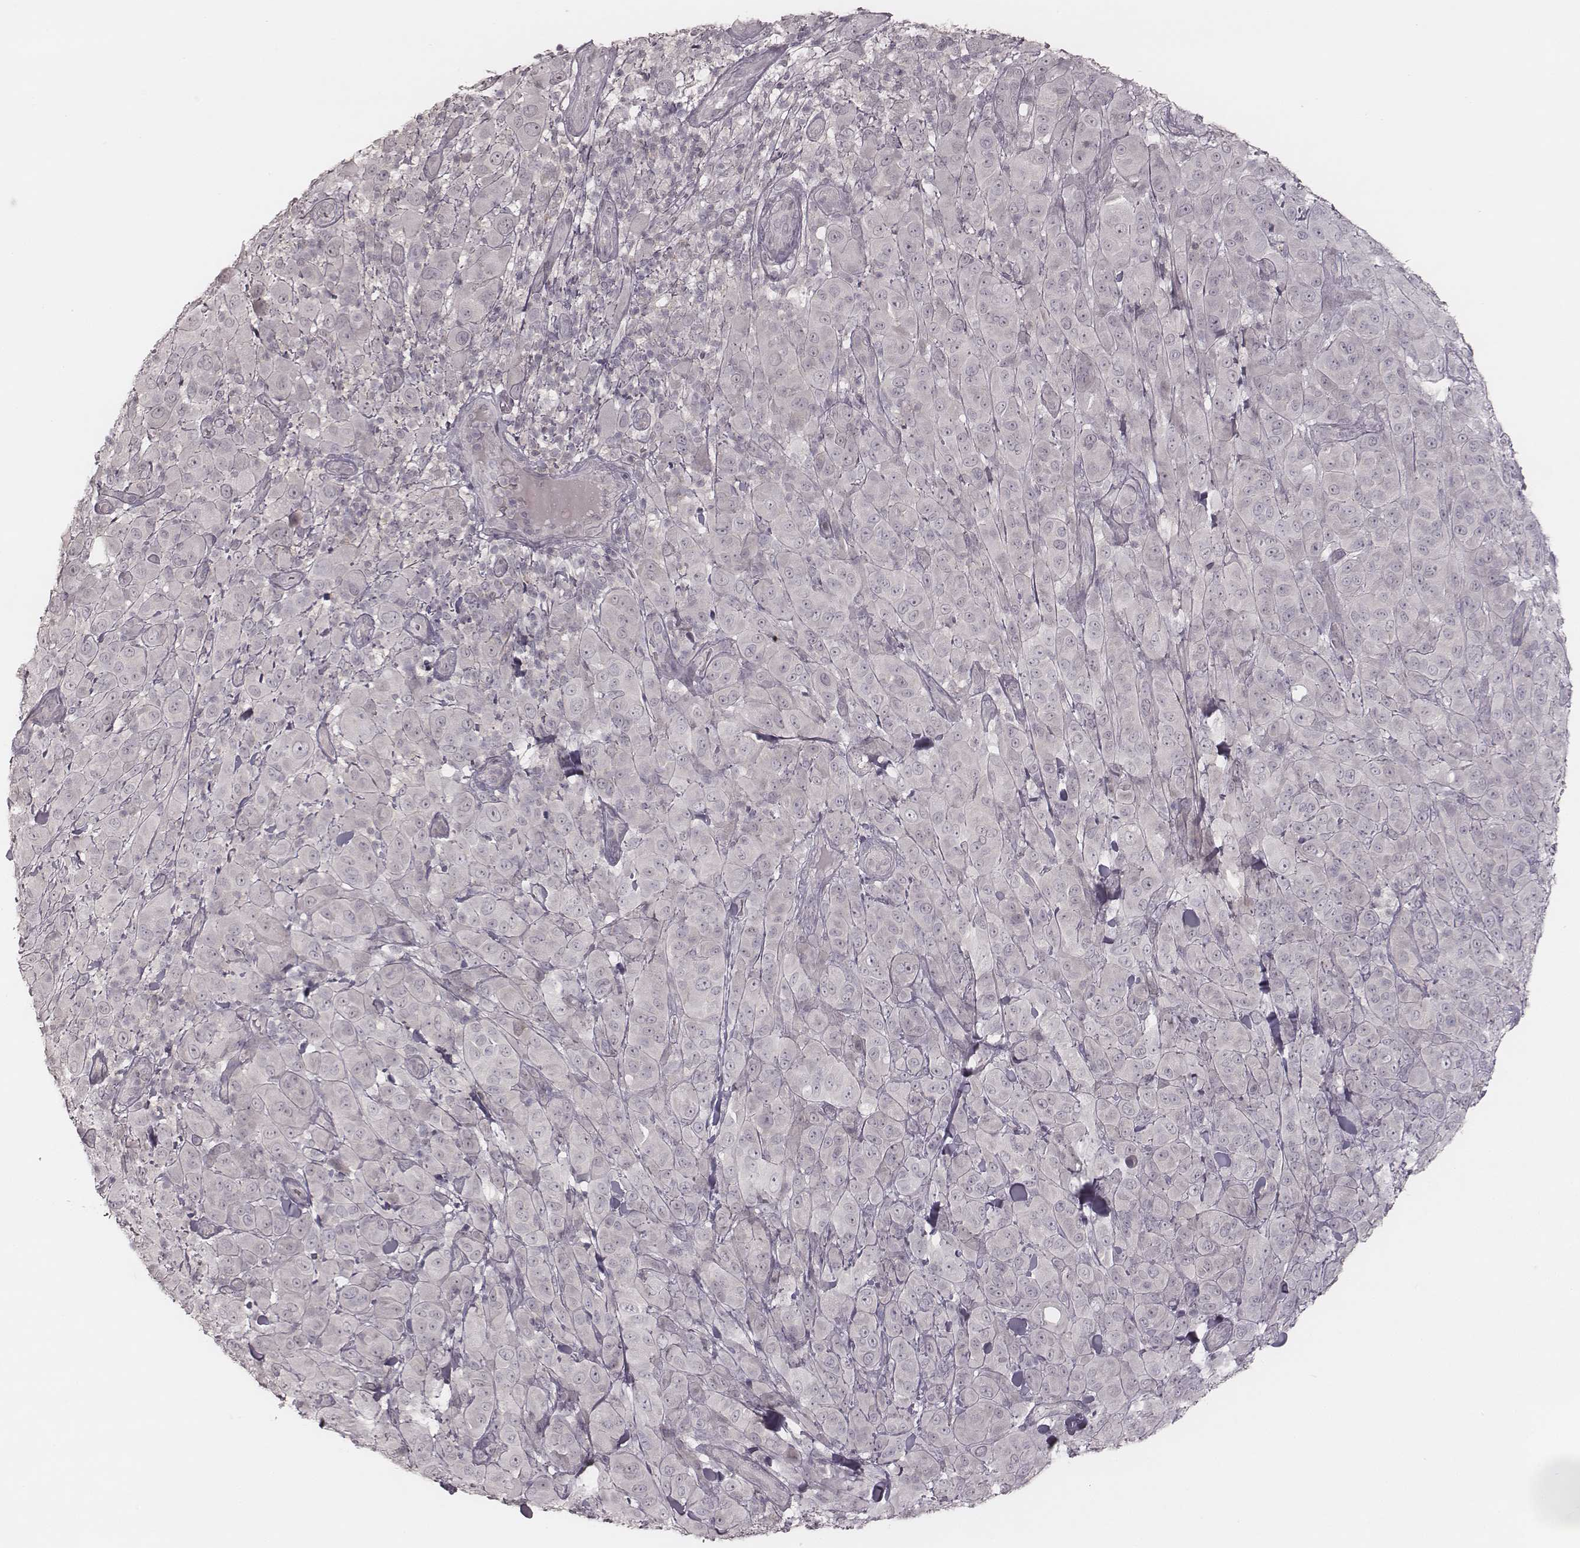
{"staining": {"intensity": "negative", "quantity": "none", "location": "none"}, "tissue": "melanoma", "cell_type": "Tumor cells", "image_type": "cancer", "snomed": [{"axis": "morphology", "description": "Malignant melanoma, NOS"}, {"axis": "topography", "description": "Skin"}], "caption": "Melanoma stained for a protein using immunohistochemistry (IHC) demonstrates no positivity tumor cells.", "gene": "ACACB", "patient": {"sex": "female", "age": 87}}